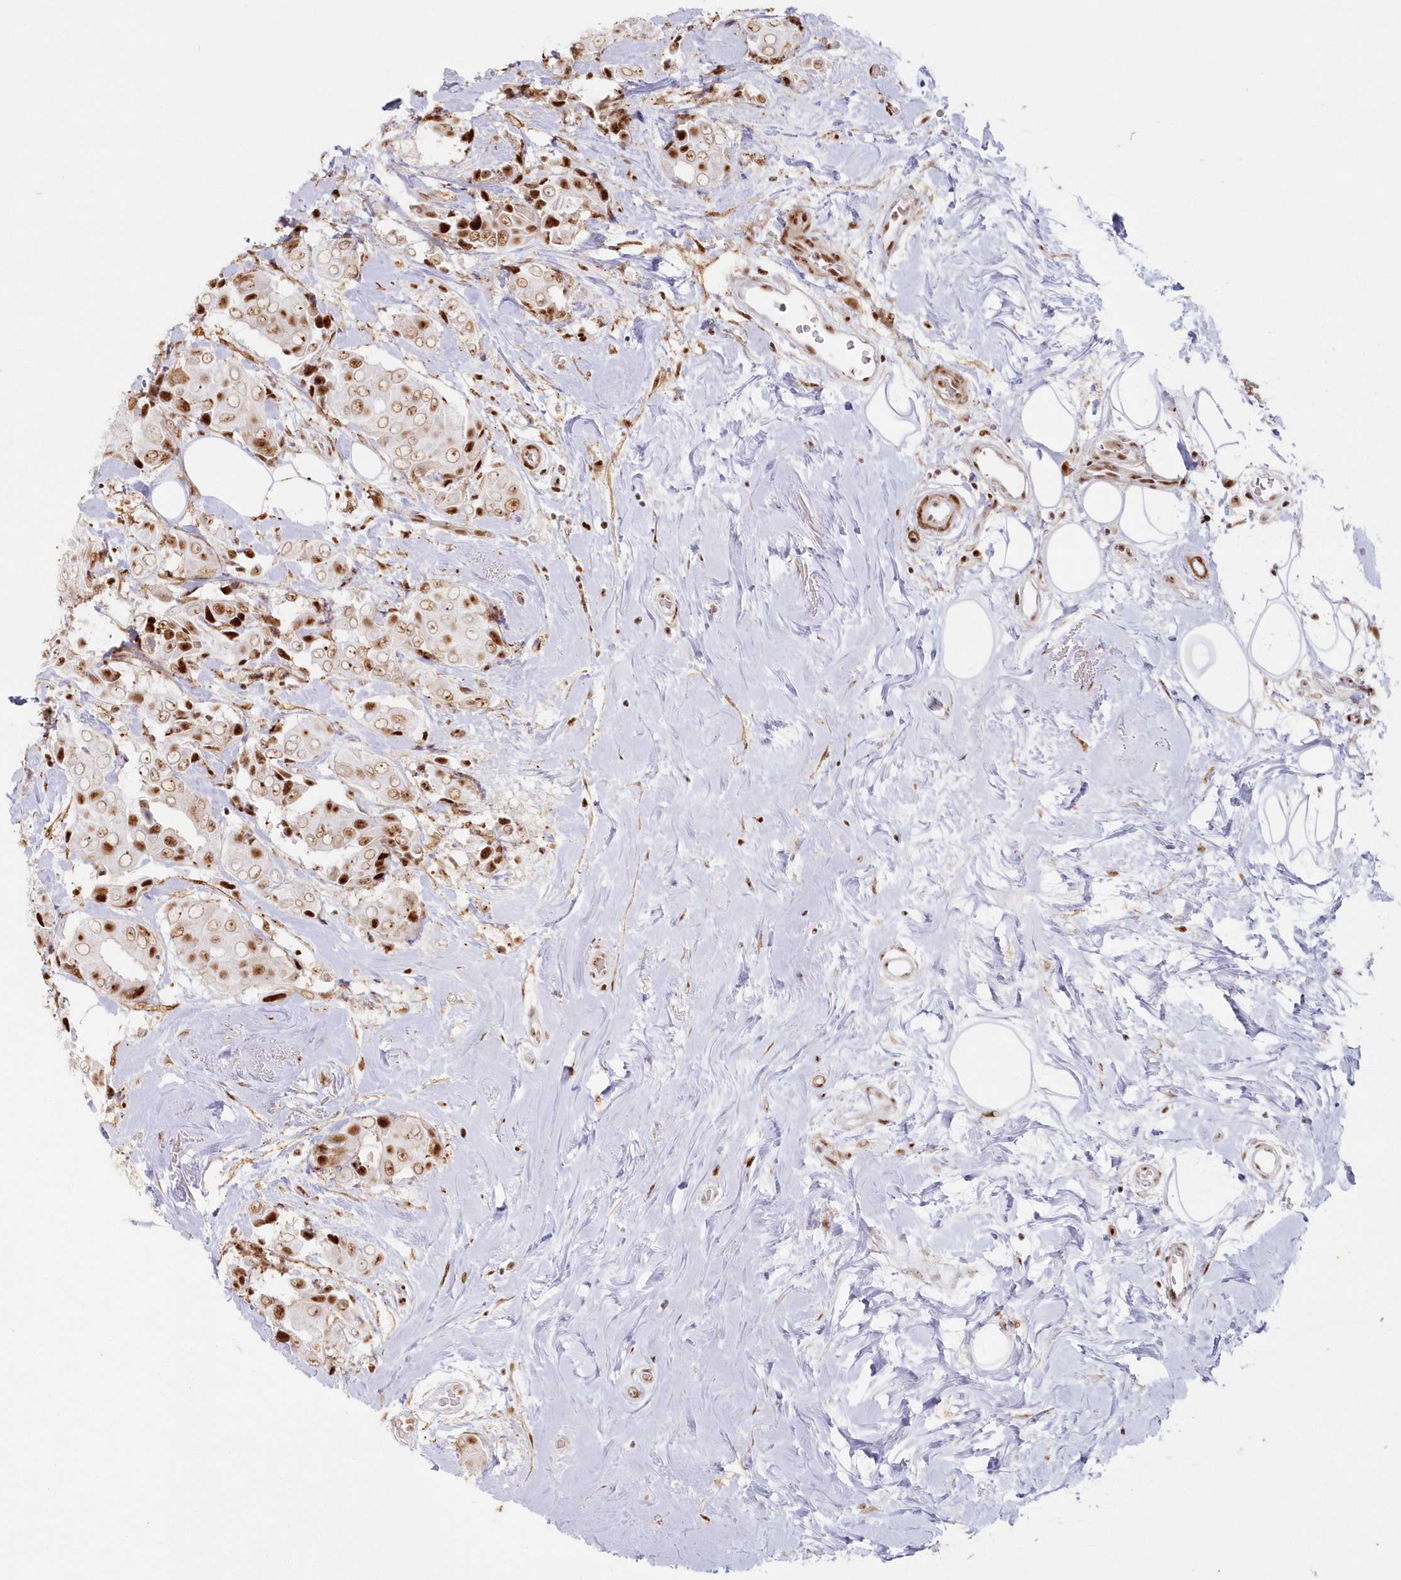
{"staining": {"intensity": "strong", "quantity": "25%-75%", "location": "nuclear"}, "tissue": "breast cancer", "cell_type": "Tumor cells", "image_type": "cancer", "snomed": [{"axis": "morphology", "description": "Normal tissue, NOS"}, {"axis": "morphology", "description": "Duct carcinoma"}, {"axis": "topography", "description": "Breast"}], "caption": "A brown stain highlights strong nuclear expression of a protein in human breast cancer (invasive ductal carcinoma) tumor cells. Nuclei are stained in blue.", "gene": "DDX46", "patient": {"sex": "female", "age": 39}}